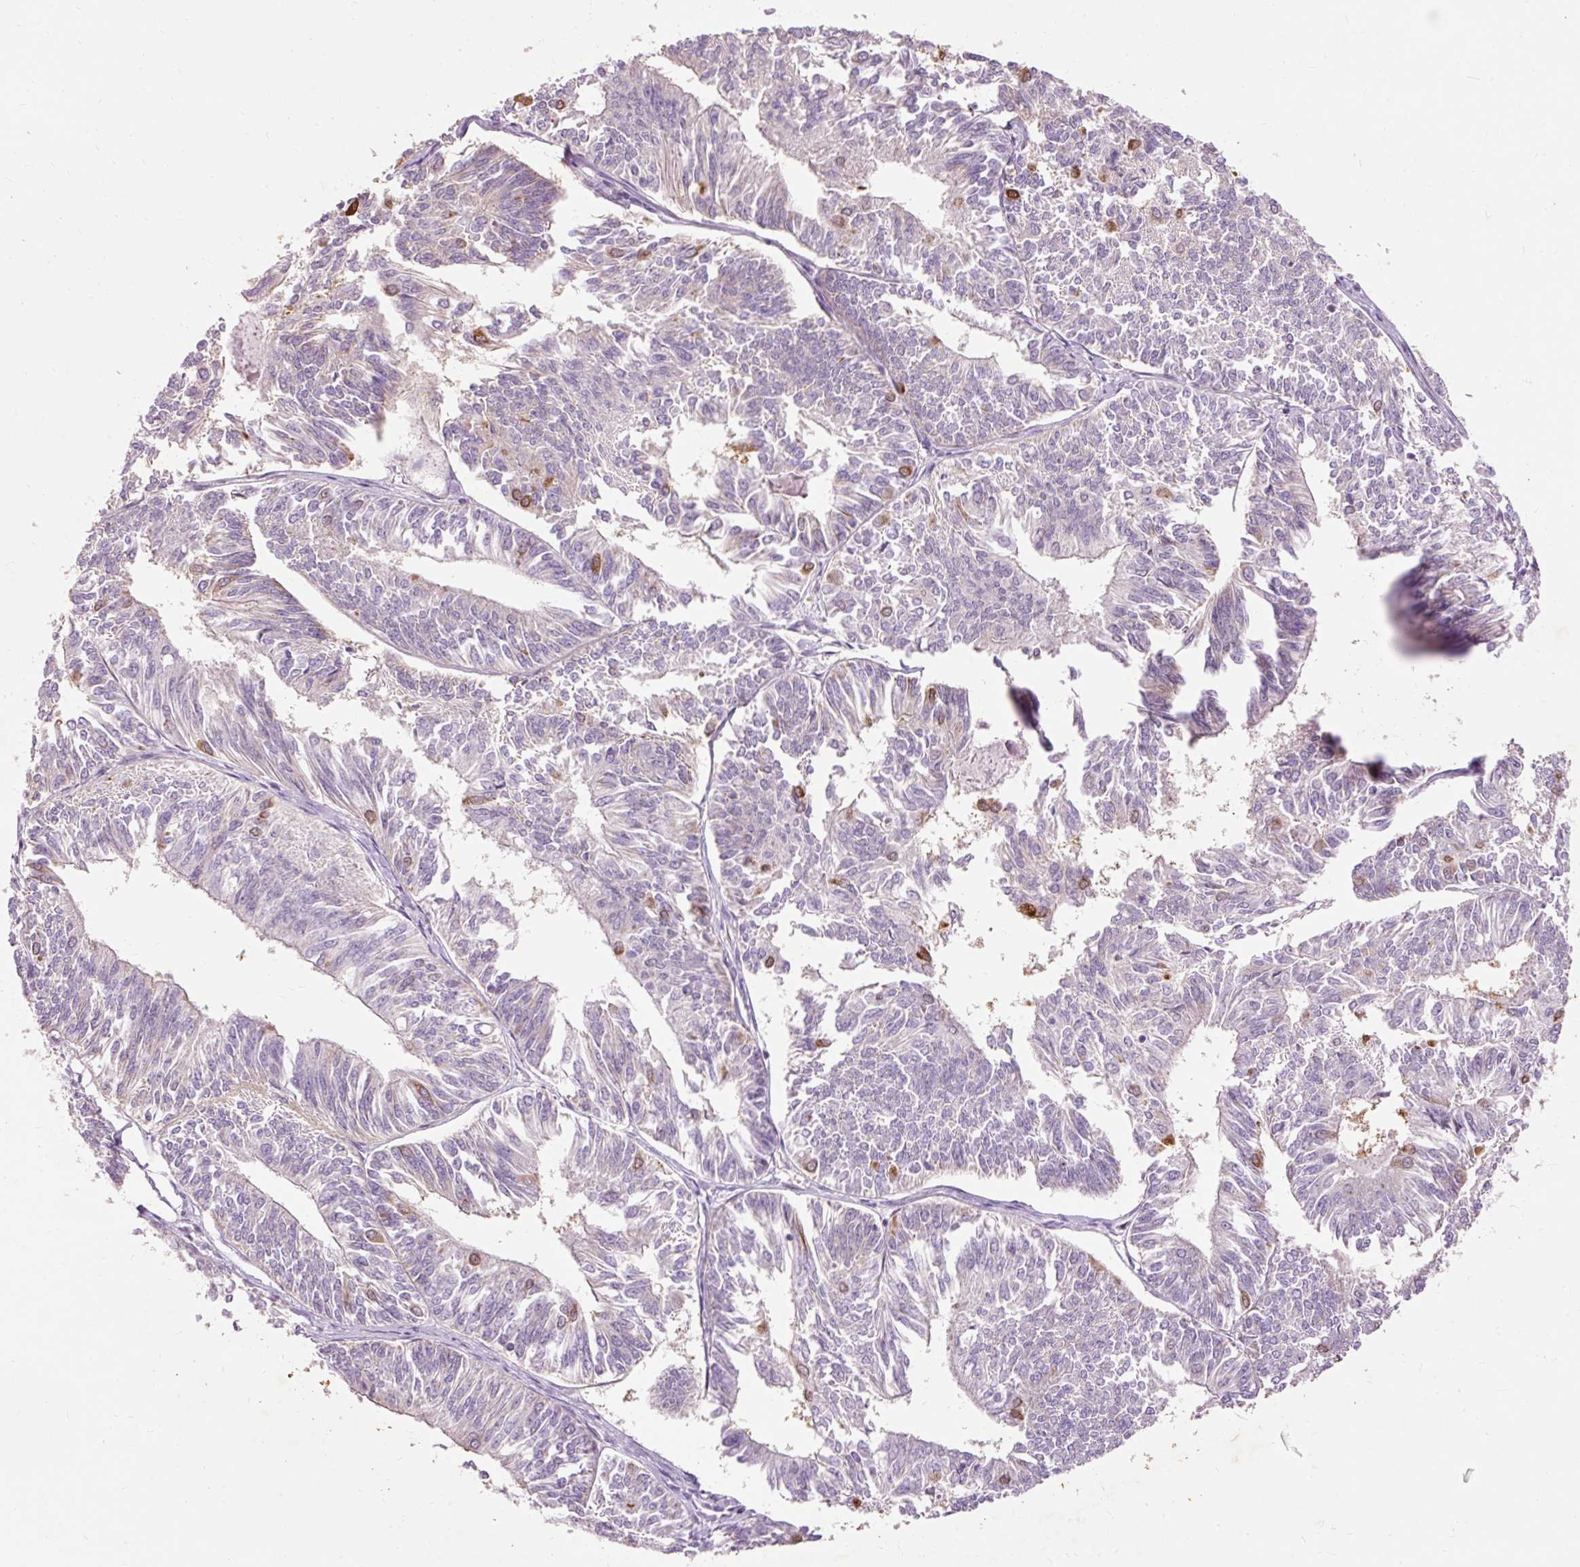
{"staining": {"intensity": "moderate", "quantity": "<25%", "location": "cytoplasmic/membranous"}, "tissue": "endometrial cancer", "cell_type": "Tumor cells", "image_type": "cancer", "snomed": [{"axis": "morphology", "description": "Adenocarcinoma, NOS"}, {"axis": "topography", "description": "Endometrium"}], "caption": "Tumor cells demonstrate moderate cytoplasmic/membranous positivity in approximately <25% of cells in endometrial cancer. The protein is shown in brown color, while the nuclei are stained blue.", "gene": "PRDX5", "patient": {"sex": "female", "age": 58}}